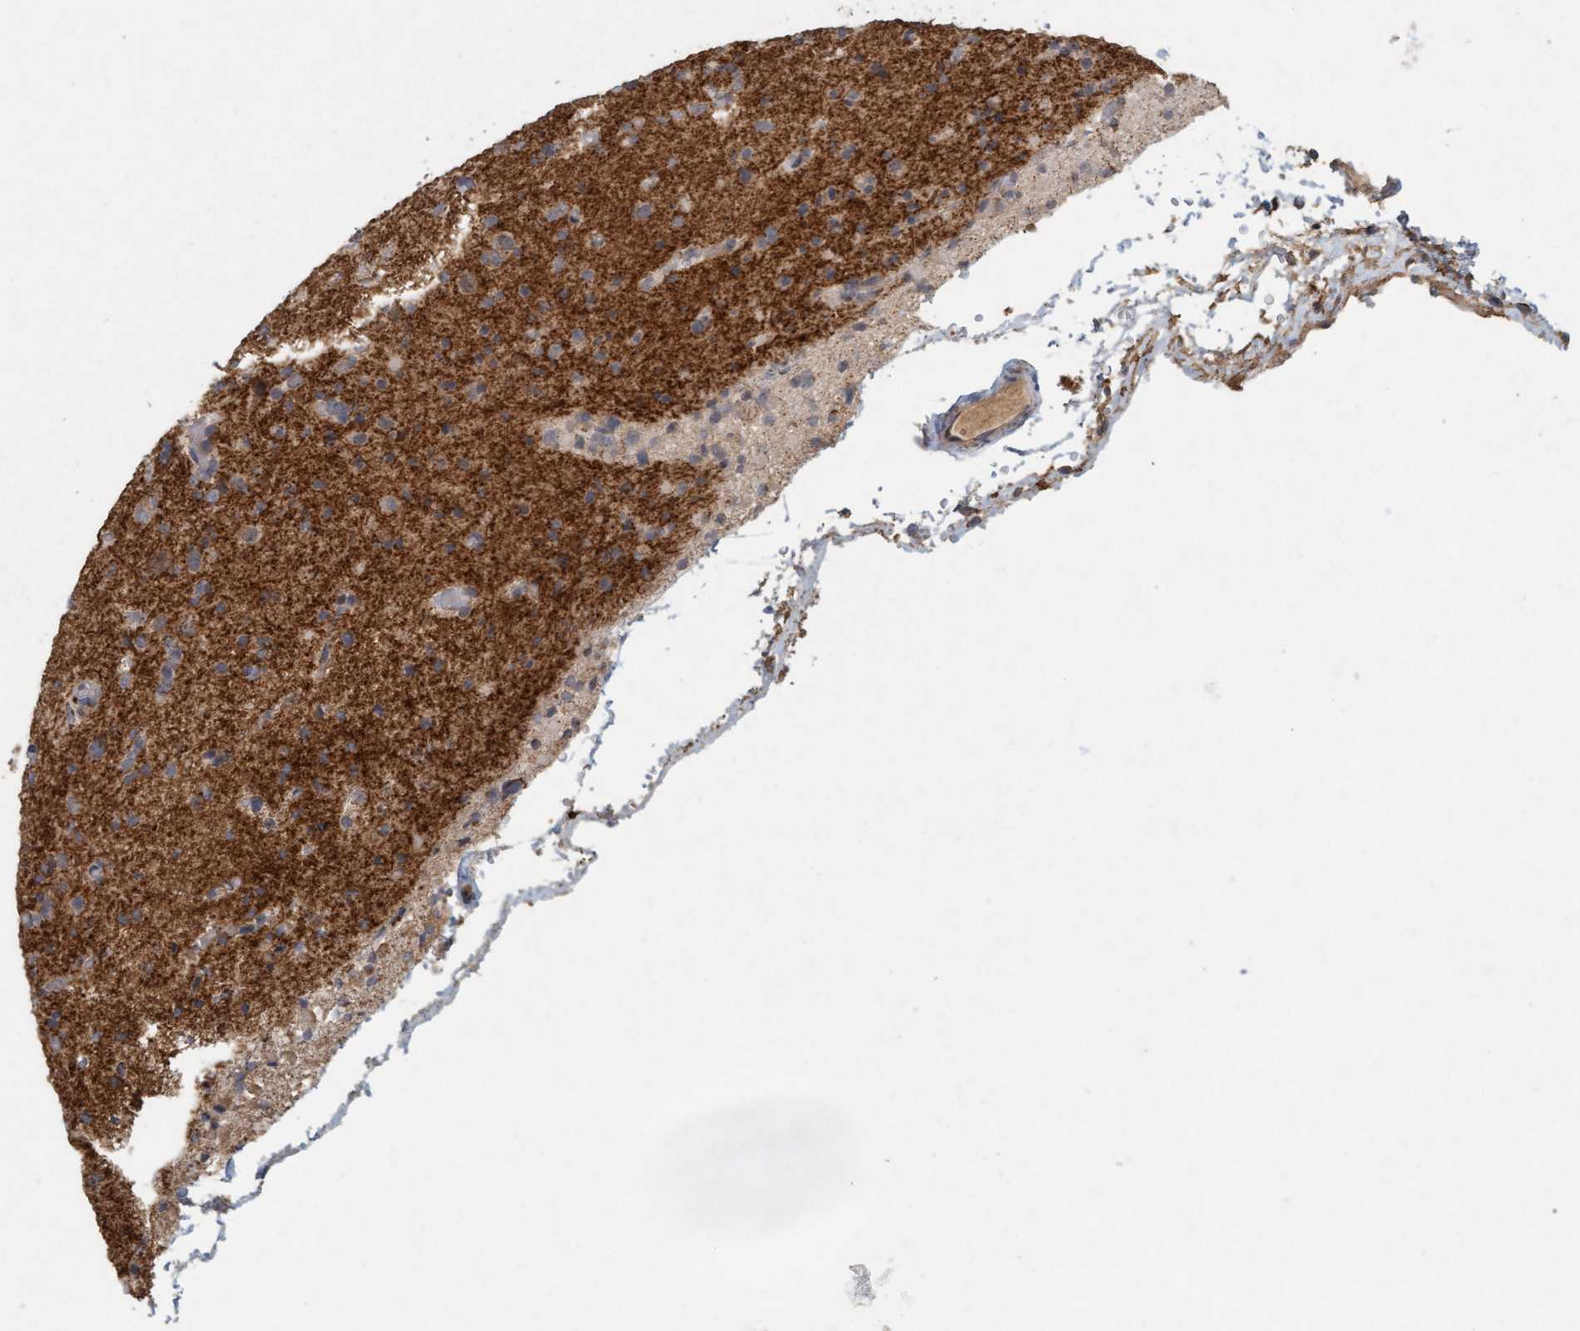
{"staining": {"intensity": "weak", "quantity": ">75%", "location": "cytoplasmic/membranous"}, "tissue": "glioma", "cell_type": "Tumor cells", "image_type": "cancer", "snomed": [{"axis": "morphology", "description": "Glioma, malignant, Low grade"}, {"axis": "topography", "description": "Brain"}], "caption": "Immunohistochemistry (IHC) of human glioma shows low levels of weak cytoplasmic/membranous staining in about >75% of tumor cells.", "gene": "VSIG8", "patient": {"sex": "female", "age": 22}}